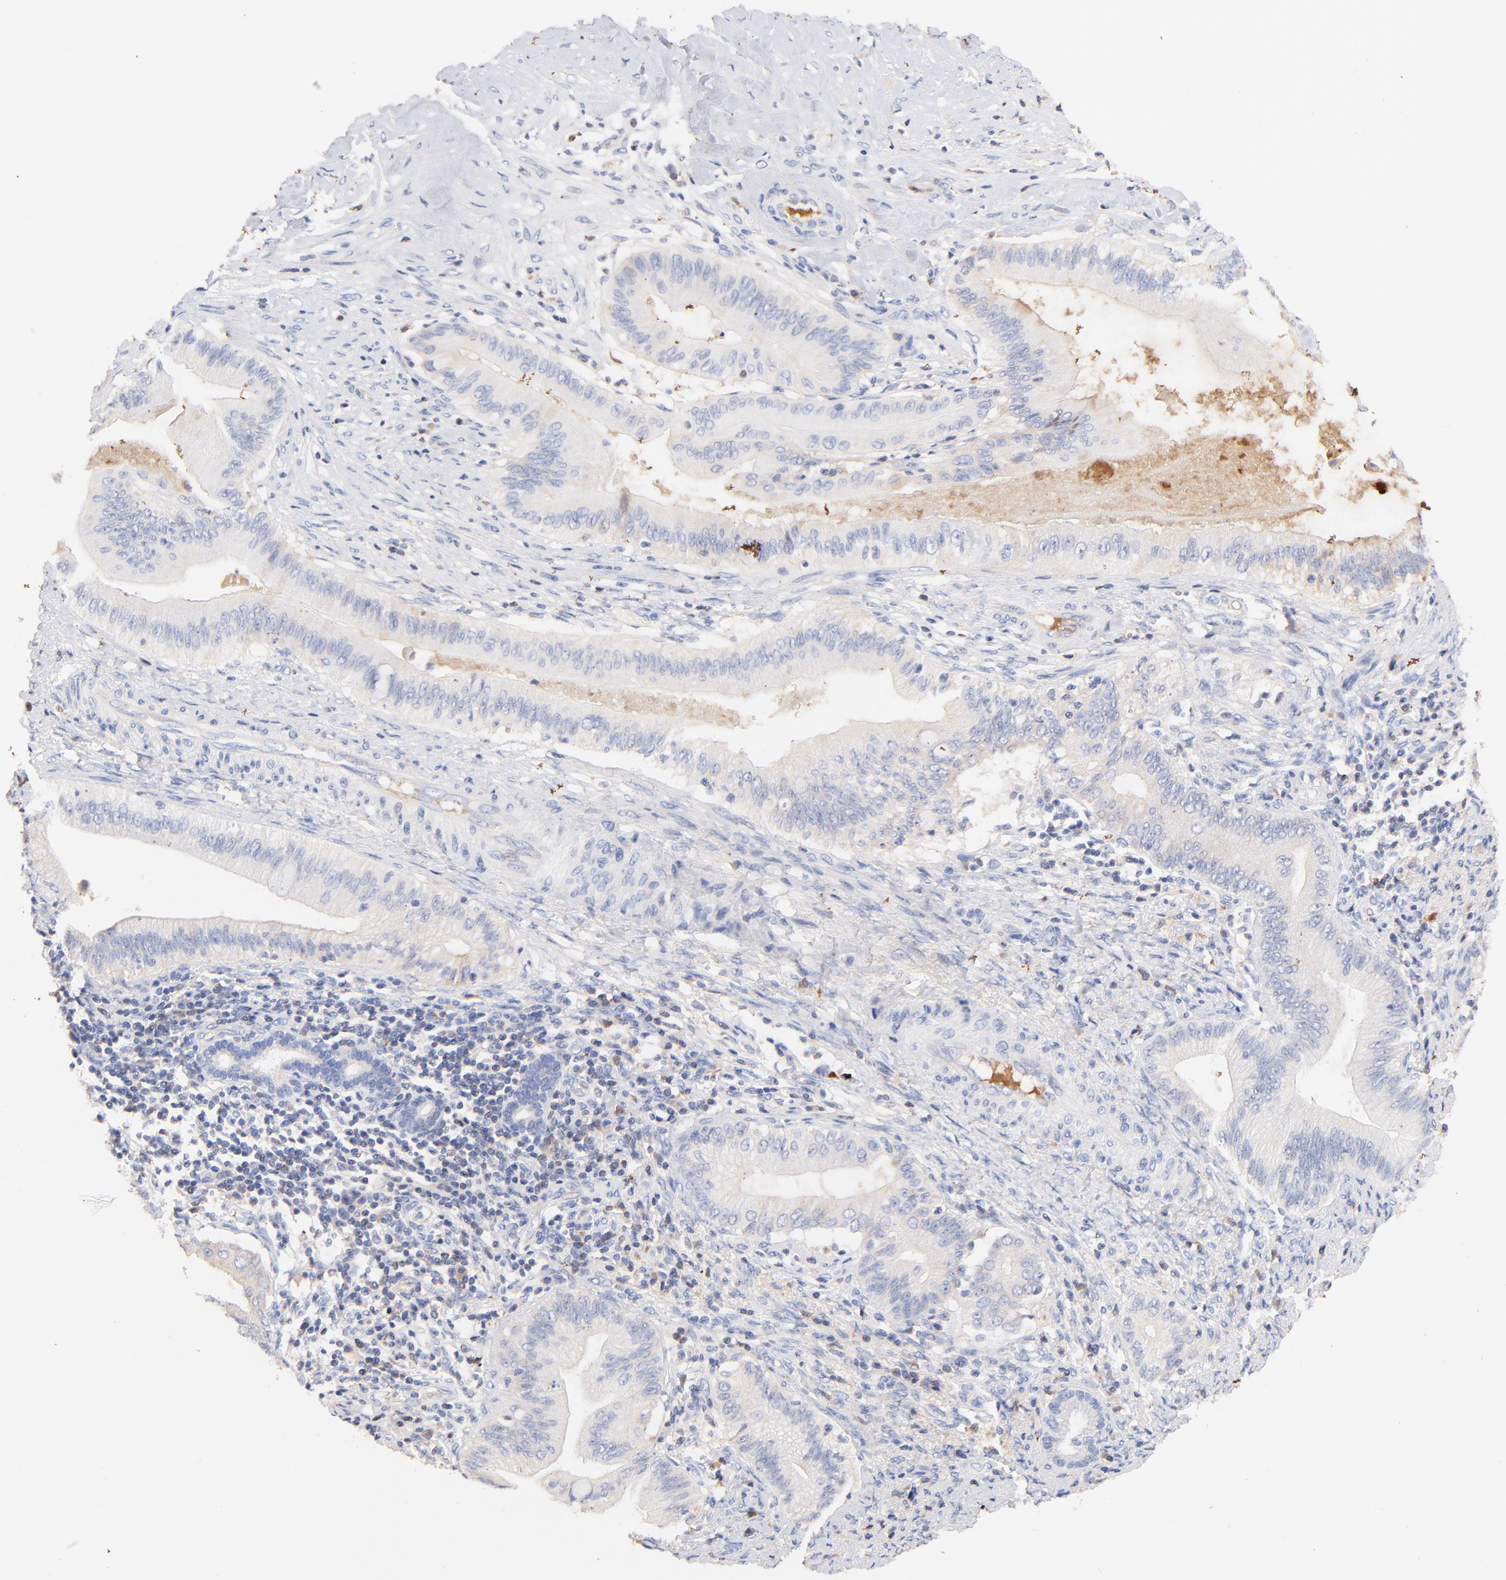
{"staining": {"intensity": "negative", "quantity": "none", "location": "none"}, "tissue": "liver cancer", "cell_type": "Tumor cells", "image_type": "cancer", "snomed": [{"axis": "morphology", "description": "Cholangiocarcinoma"}, {"axis": "topography", "description": "Liver"}], "caption": "This is an immunohistochemistry image of liver cancer. There is no staining in tumor cells.", "gene": "IGLV7-43", "patient": {"sex": "male", "age": 58}}